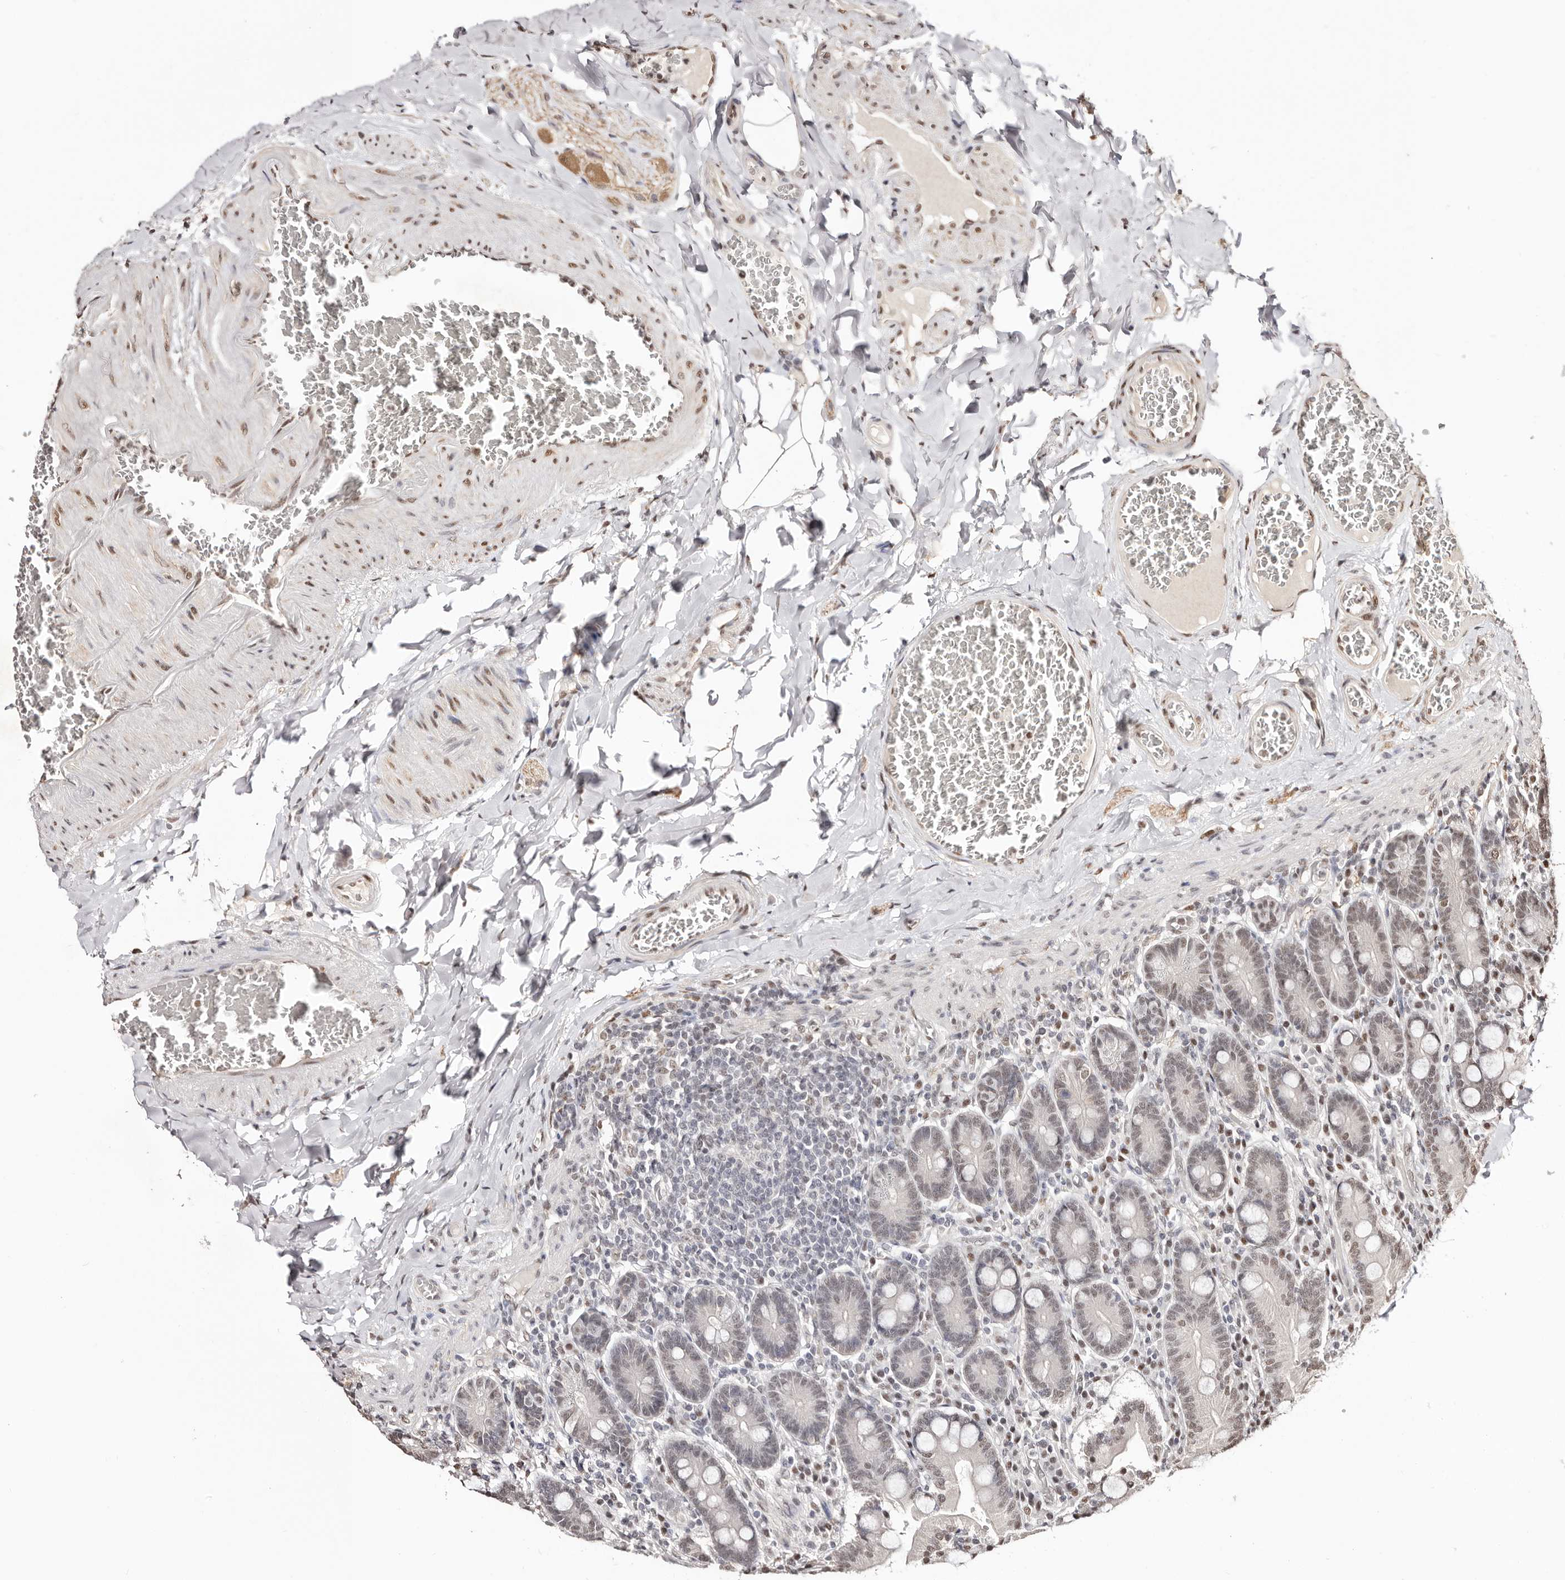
{"staining": {"intensity": "moderate", "quantity": "25%-75%", "location": "nuclear"}, "tissue": "duodenum", "cell_type": "Glandular cells", "image_type": "normal", "snomed": [{"axis": "morphology", "description": "Normal tissue, NOS"}, {"axis": "topography", "description": "Duodenum"}], "caption": "An immunohistochemistry (IHC) image of benign tissue is shown. Protein staining in brown labels moderate nuclear positivity in duodenum within glandular cells. (brown staining indicates protein expression, while blue staining denotes nuclei).", "gene": "BICRAL", "patient": {"sex": "female", "age": 62}}